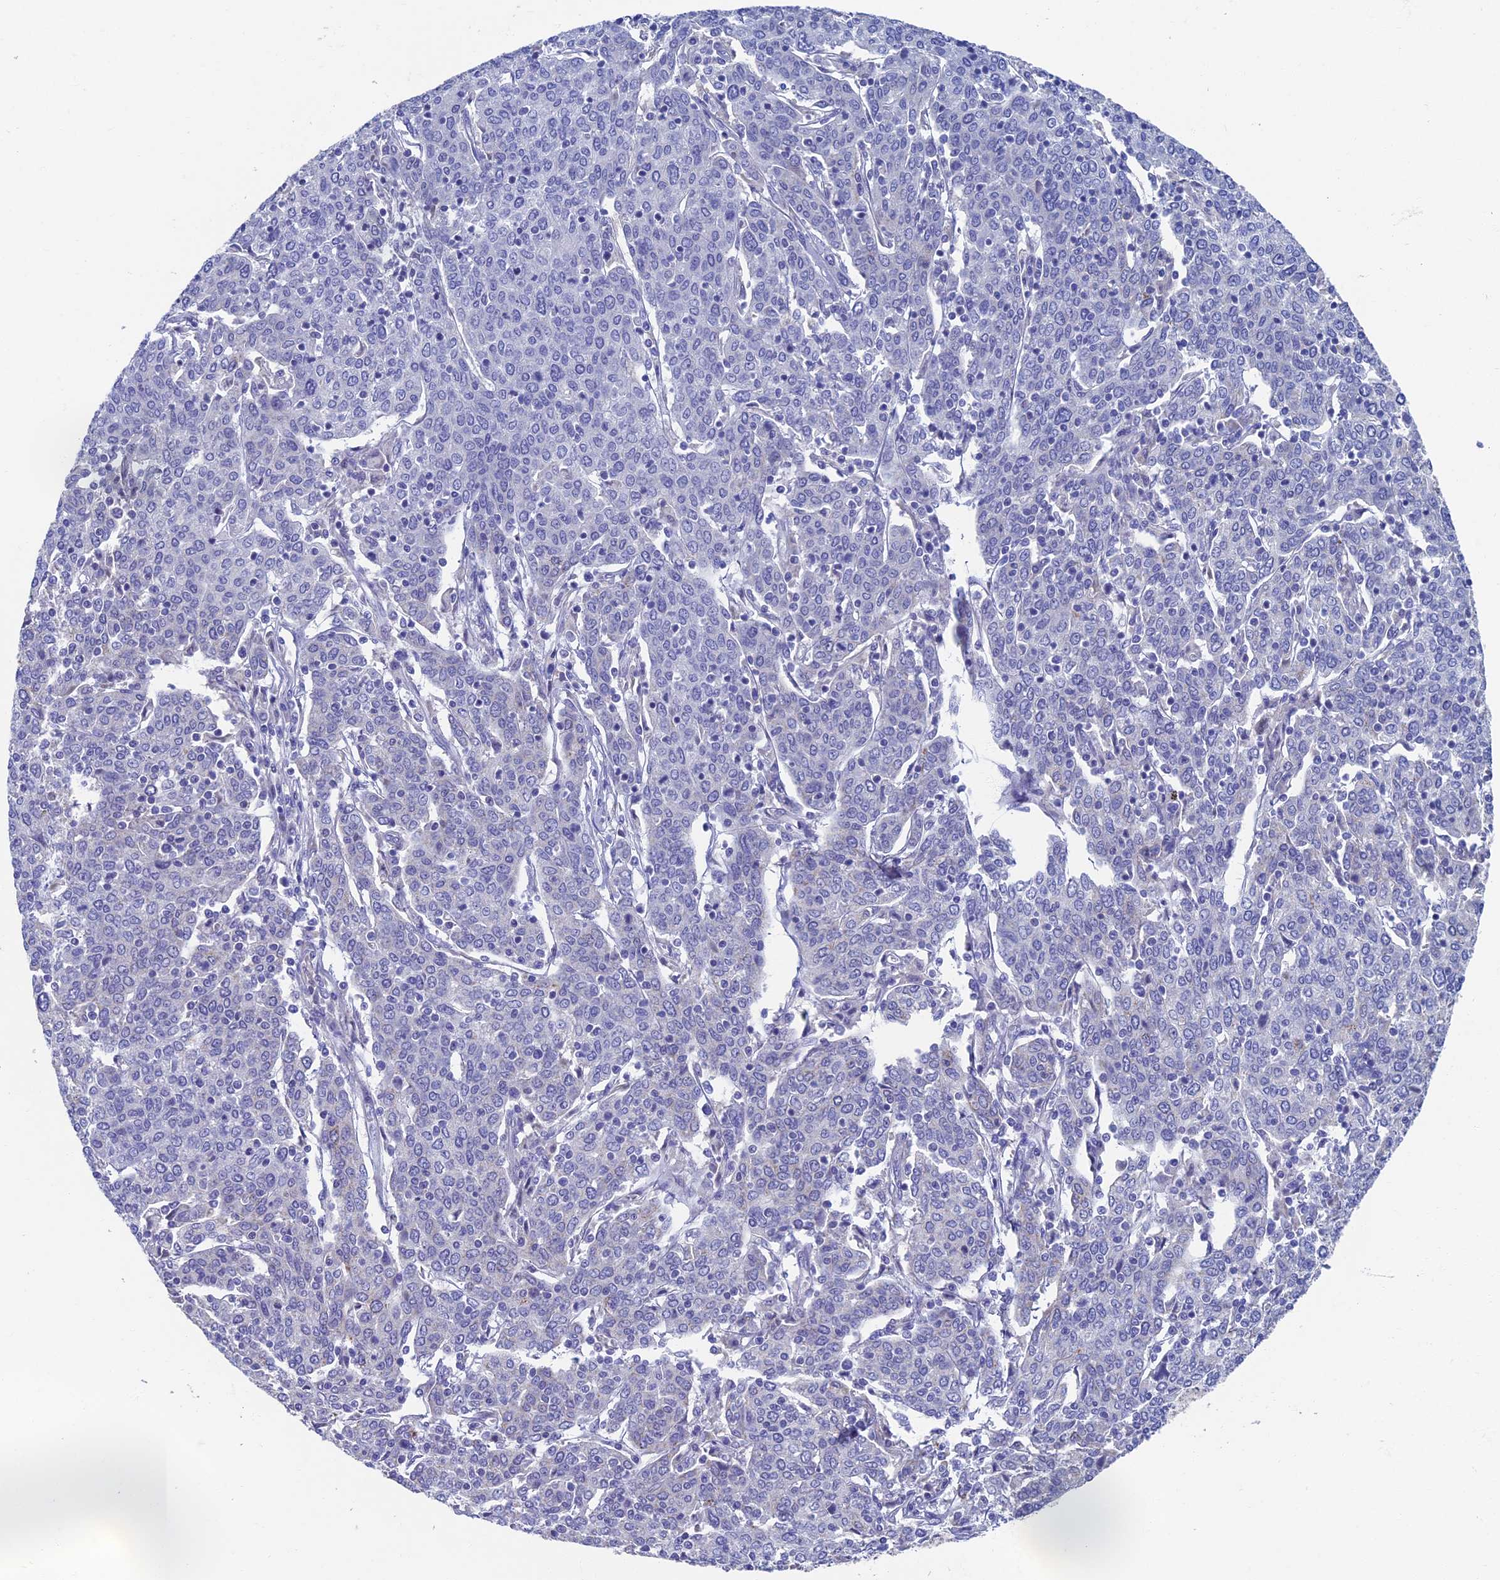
{"staining": {"intensity": "negative", "quantity": "none", "location": "none"}, "tissue": "cervical cancer", "cell_type": "Tumor cells", "image_type": "cancer", "snomed": [{"axis": "morphology", "description": "Squamous cell carcinoma, NOS"}, {"axis": "topography", "description": "Cervix"}], "caption": "High power microscopy micrograph of an immunohistochemistry (IHC) histopathology image of cervical cancer (squamous cell carcinoma), revealing no significant staining in tumor cells.", "gene": "OAT", "patient": {"sex": "female", "age": 67}}